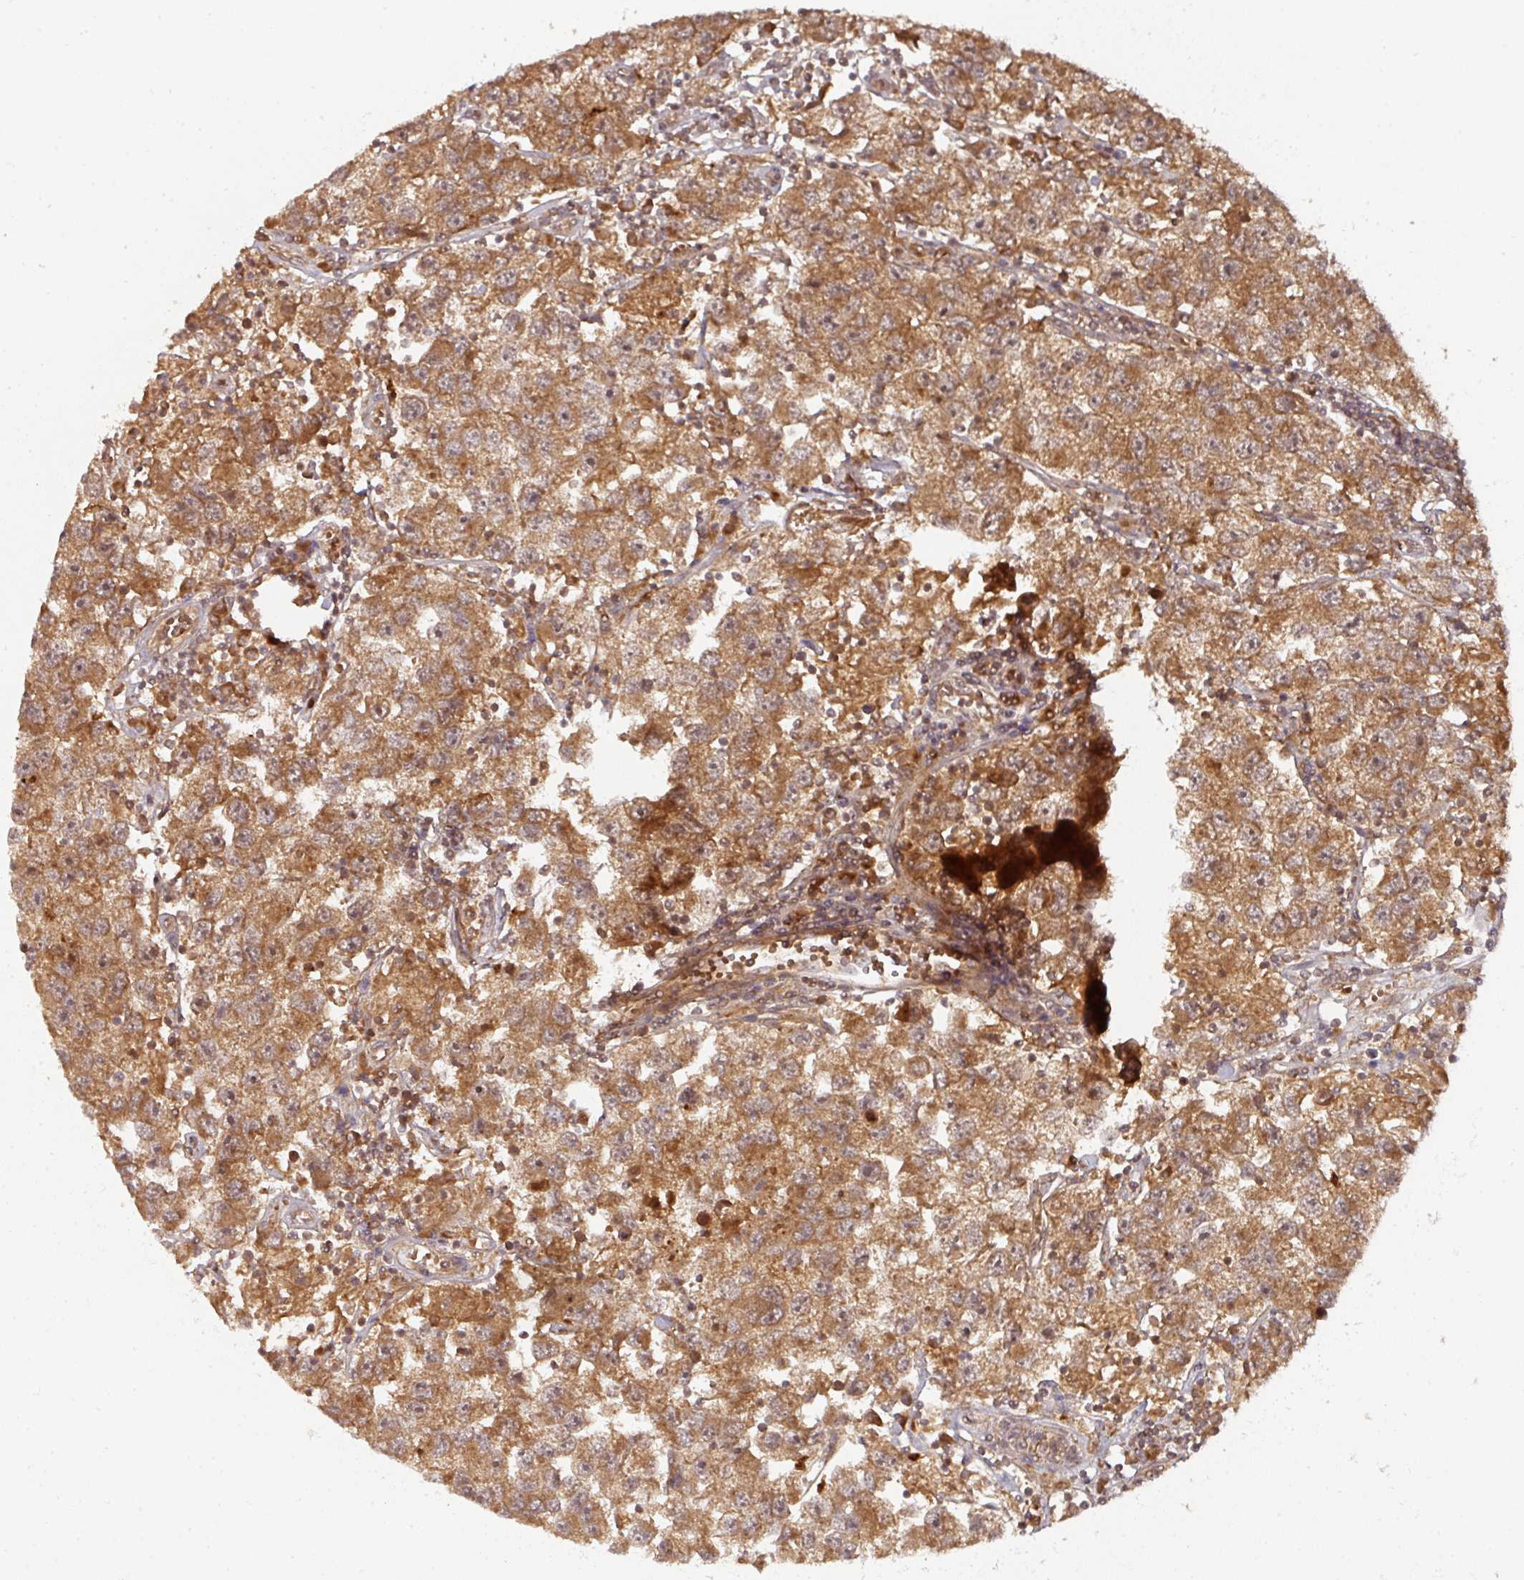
{"staining": {"intensity": "strong", "quantity": ">75%", "location": "cytoplasmic/membranous"}, "tissue": "testis cancer", "cell_type": "Tumor cells", "image_type": "cancer", "snomed": [{"axis": "morphology", "description": "Seminoma, NOS"}, {"axis": "topography", "description": "Testis"}], "caption": "Approximately >75% of tumor cells in seminoma (testis) demonstrate strong cytoplasmic/membranous protein expression as visualized by brown immunohistochemical staining.", "gene": "EIF4EBP2", "patient": {"sex": "male", "age": 26}}